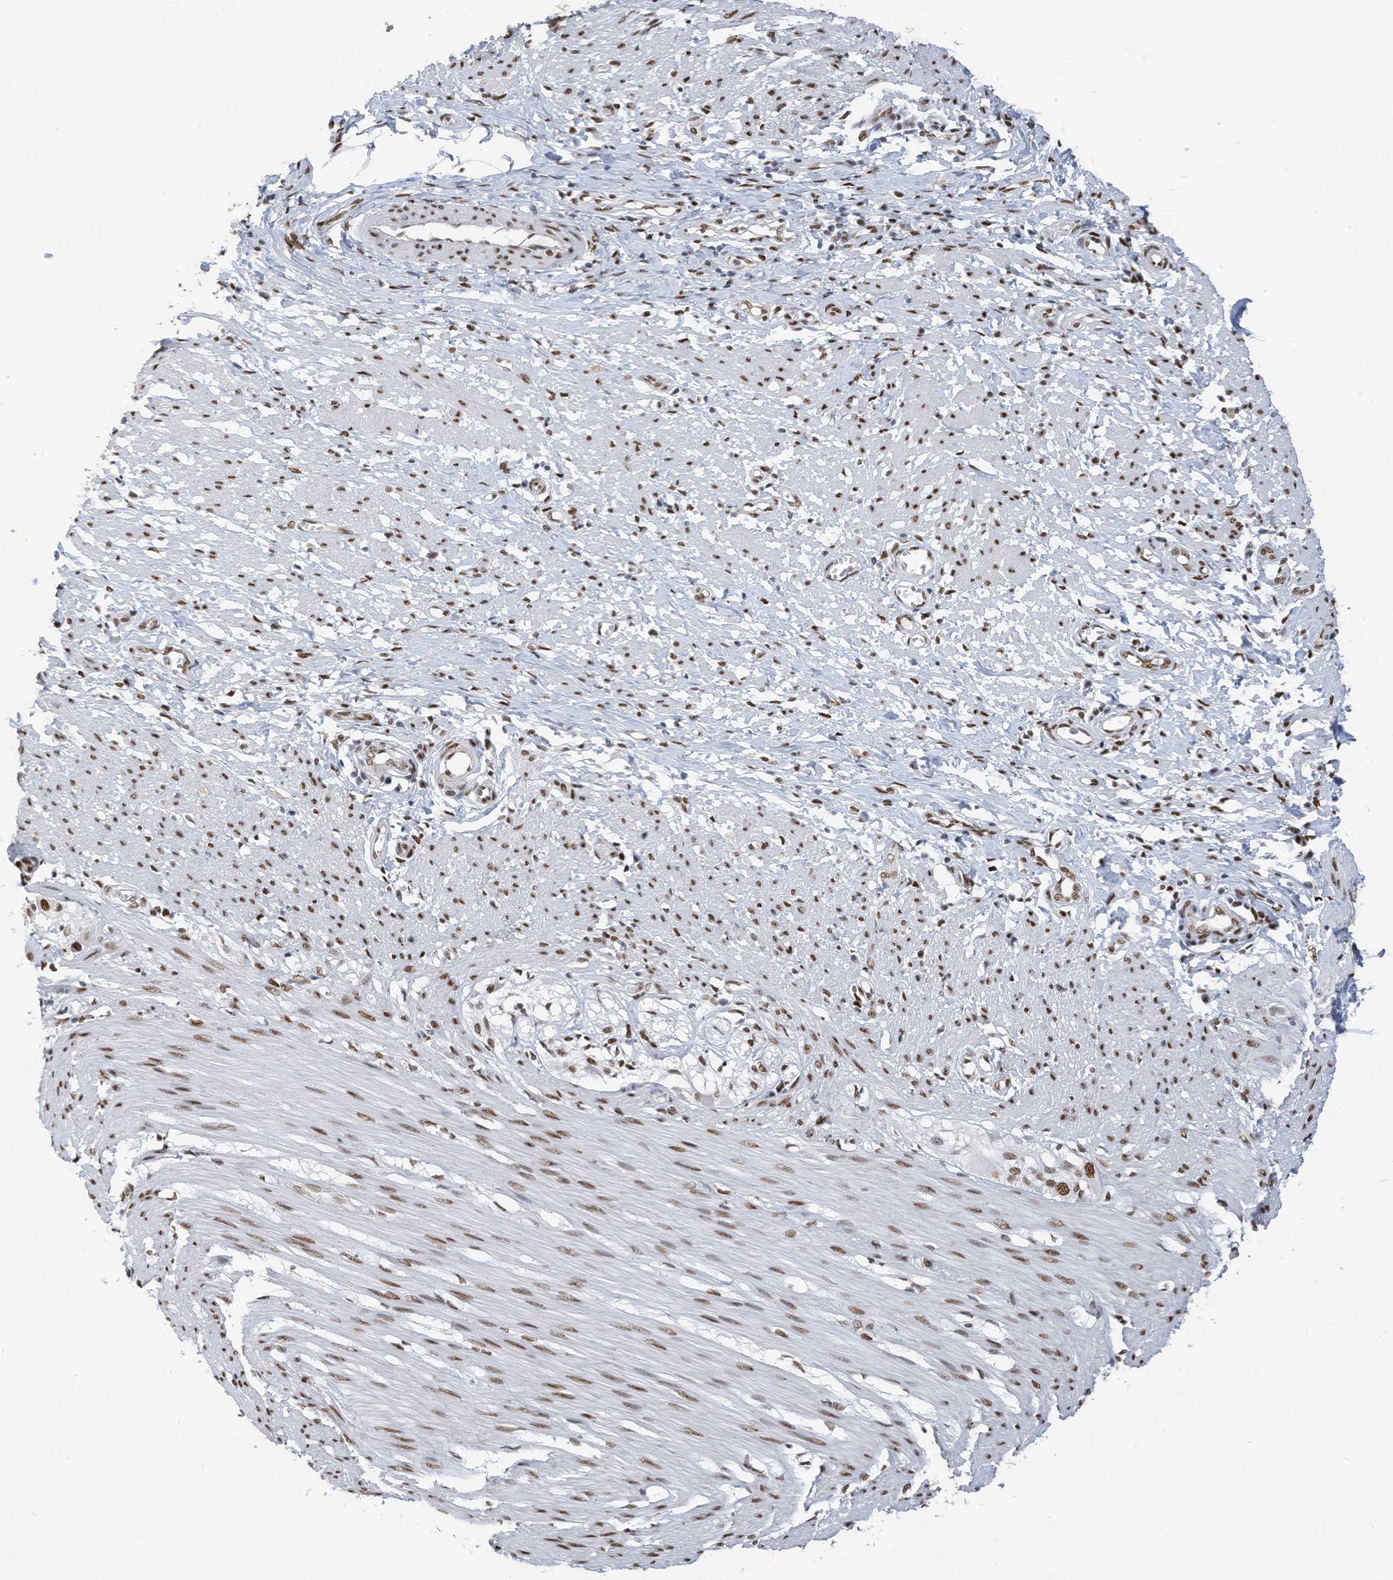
{"staining": {"intensity": "moderate", "quantity": ">75%", "location": "nuclear"}, "tissue": "smooth muscle", "cell_type": "Smooth muscle cells", "image_type": "normal", "snomed": [{"axis": "morphology", "description": "Normal tissue, NOS"}, {"axis": "morphology", "description": "Adenocarcinoma, NOS"}, {"axis": "topography", "description": "Colon"}, {"axis": "topography", "description": "Peripheral nerve tissue"}], "caption": "Protein expression analysis of unremarkable human smooth muscle reveals moderate nuclear staining in about >75% of smooth muscle cells. (IHC, brightfield microscopy, high magnification).", "gene": "KHSRP", "patient": {"sex": "male", "age": 14}}